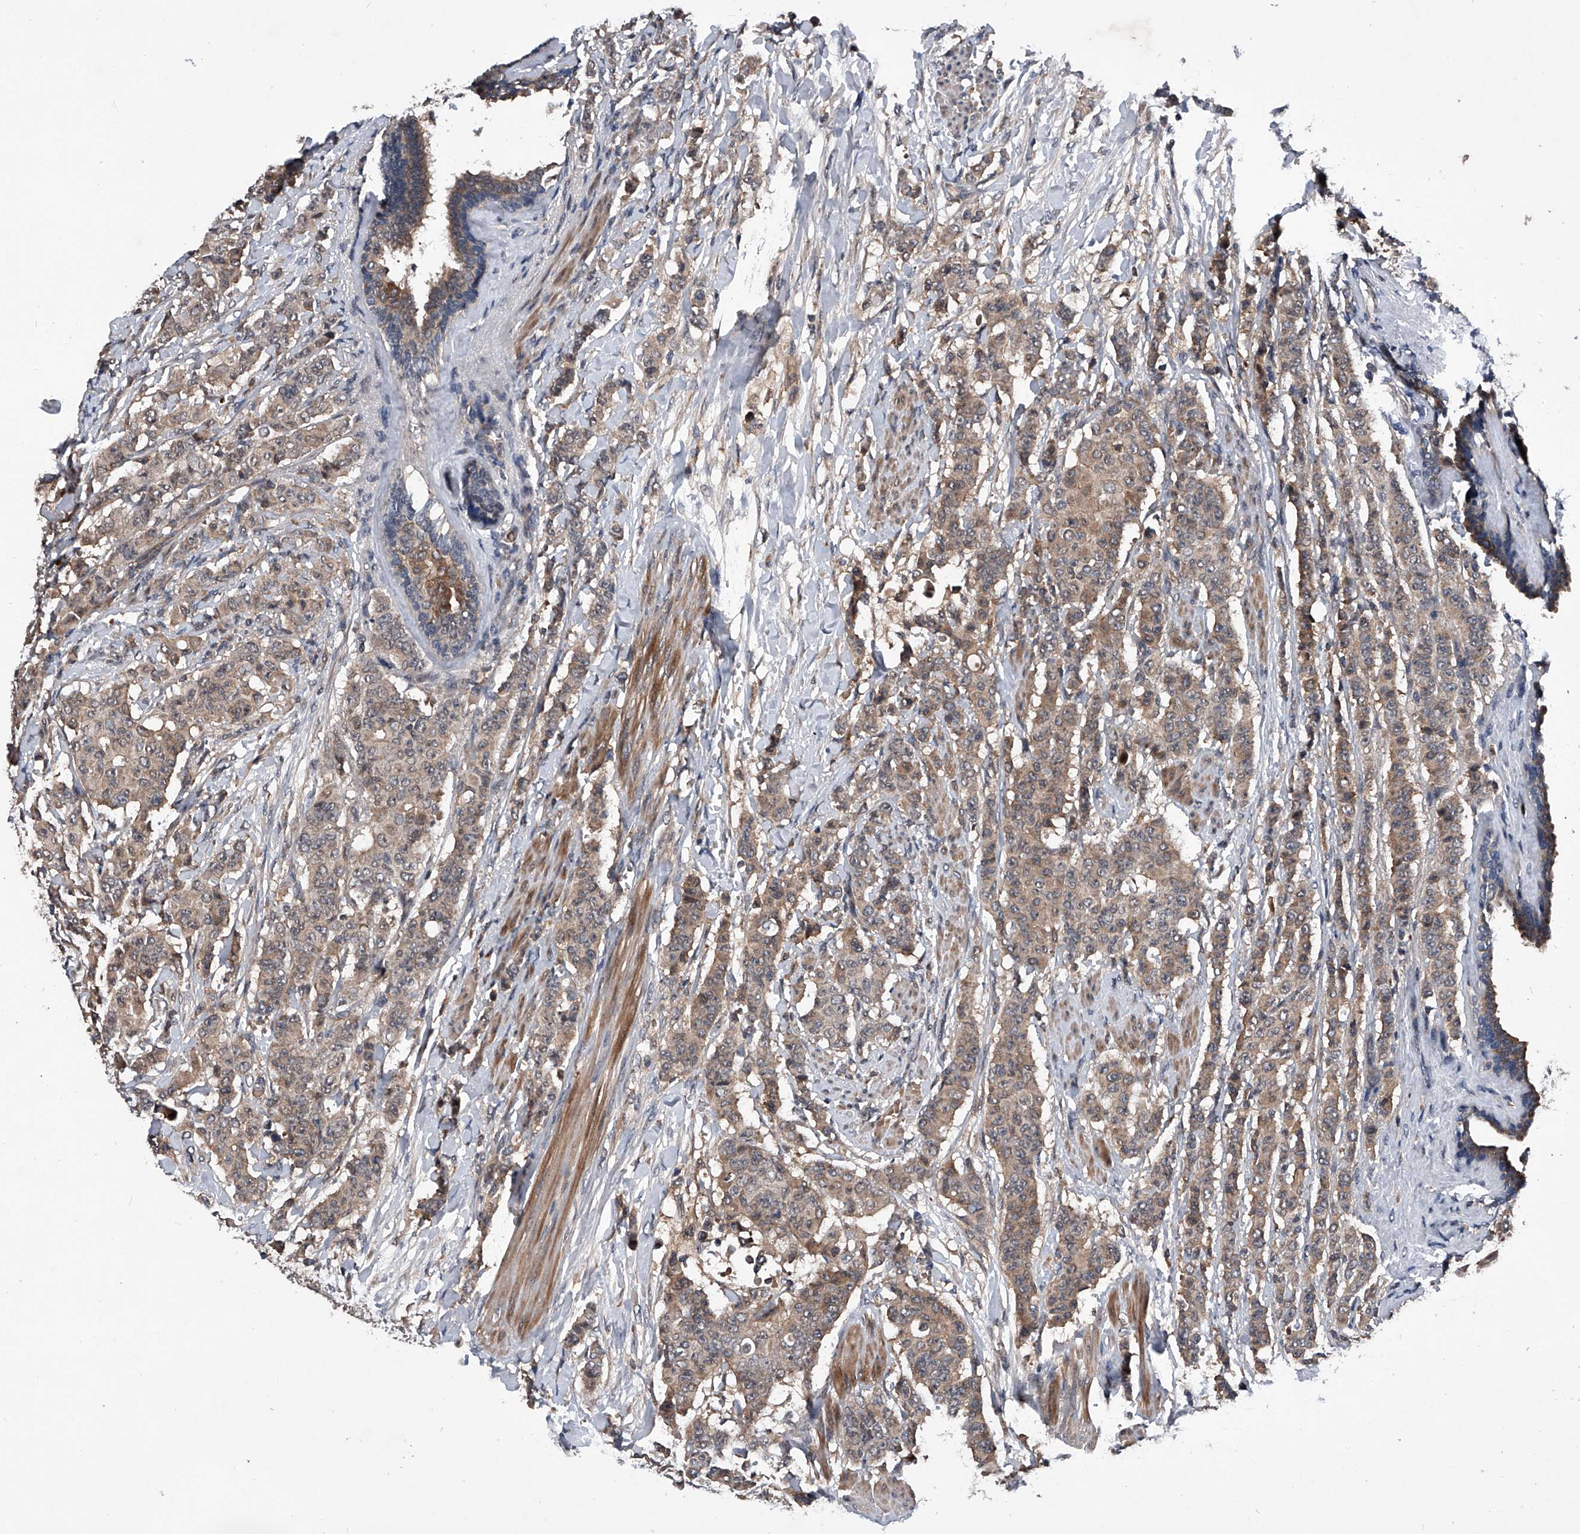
{"staining": {"intensity": "weak", "quantity": "<25%", "location": "cytoplasmic/membranous"}, "tissue": "breast cancer", "cell_type": "Tumor cells", "image_type": "cancer", "snomed": [{"axis": "morphology", "description": "Duct carcinoma"}, {"axis": "topography", "description": "Breast"}], "caption": "Human breast infiltrating ductal carcinoma stained for a protein using IHC demonstrates no staining in tumor cells.", "gene": "ZNF30", "patient": {"sex": "female", "age": 40}}